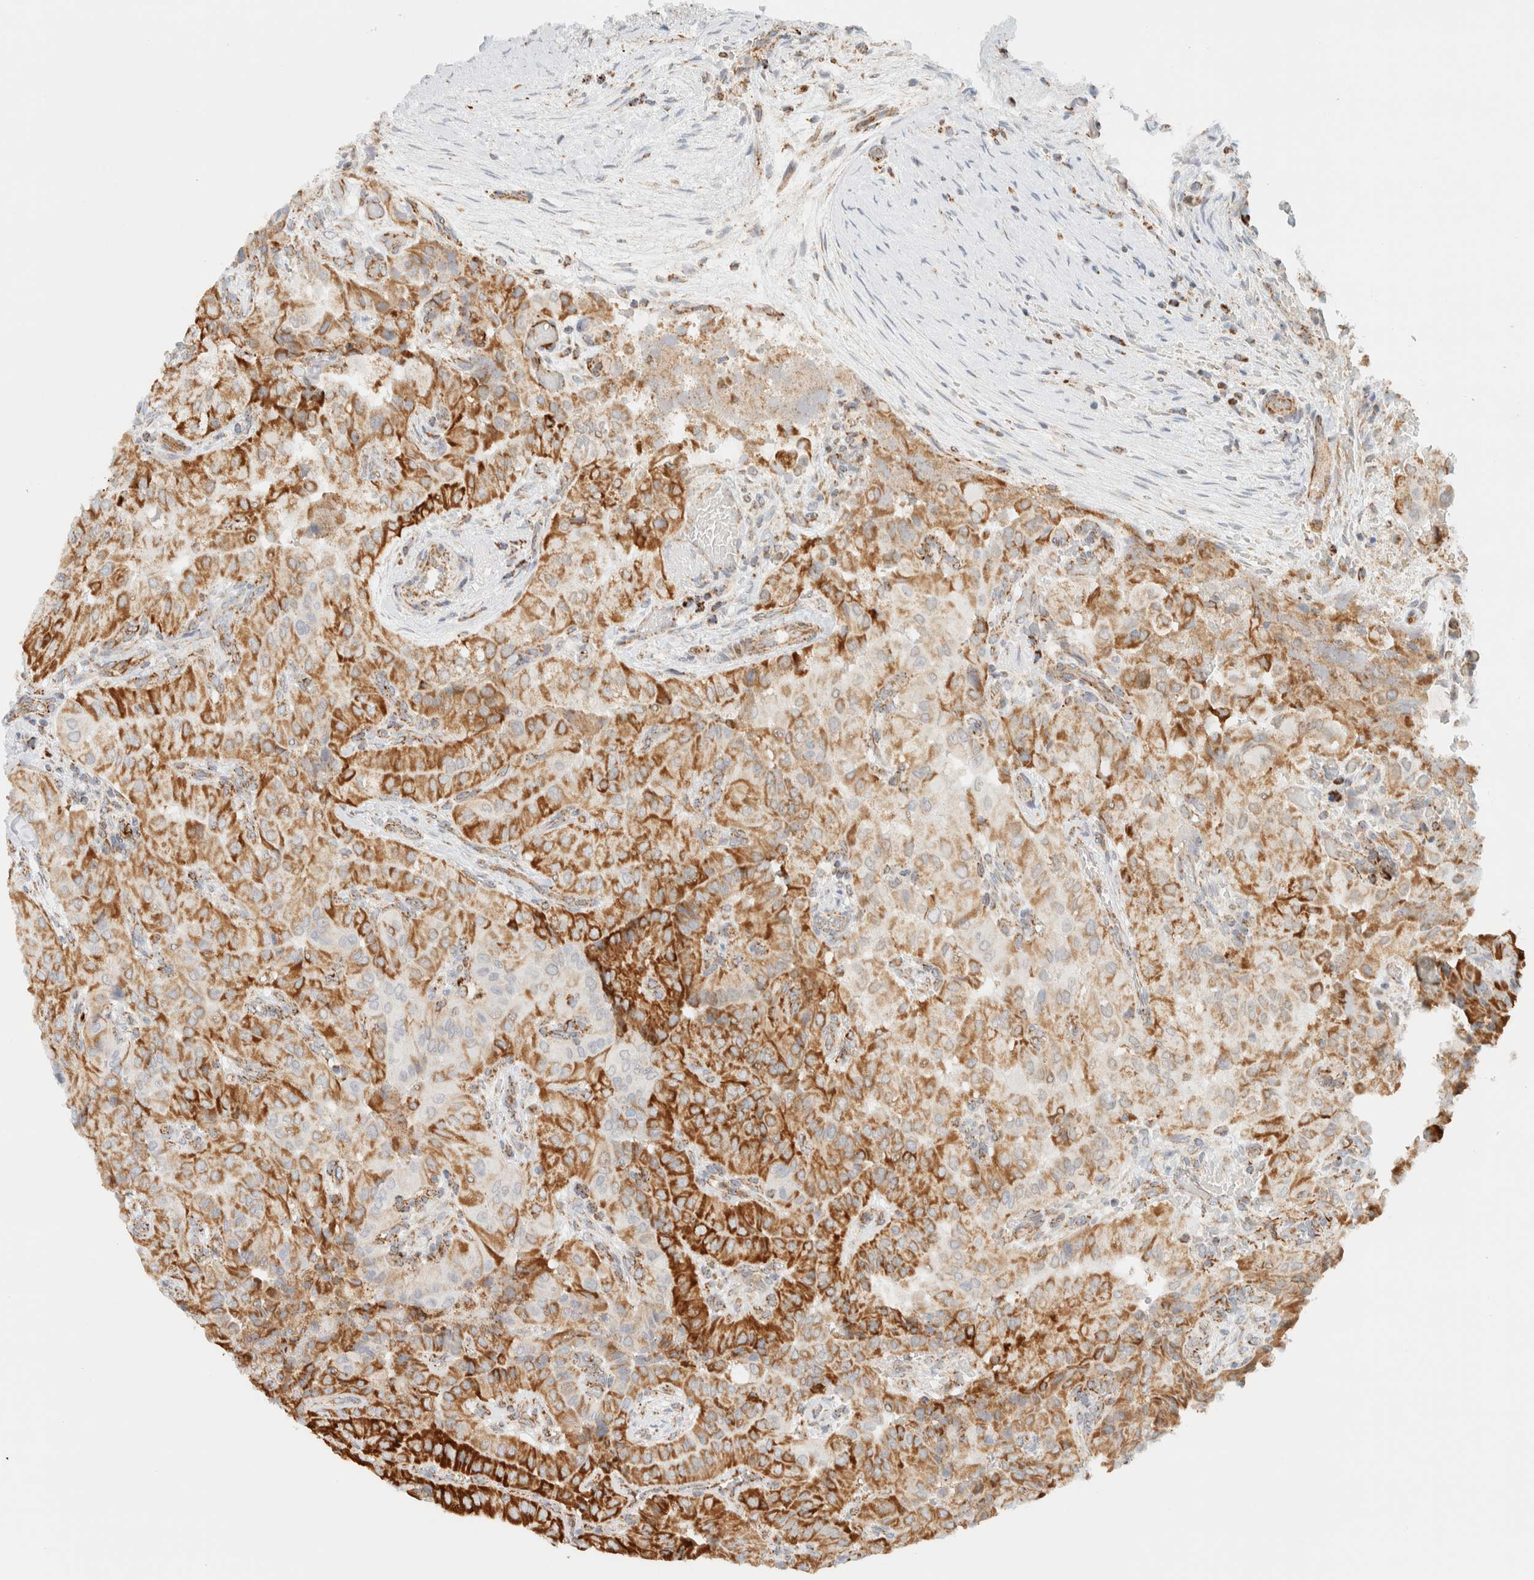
{"staining": {"intensity": "strong", "quantity": ">75%", "location": "cytoplasmic/membranous"}, "tissue": "thyroid cancer", "cell_type": "Tumor cells", "image_type": "cancer", "snomed": [{"axis": "morphology", "description": "Papillary adenocarcinoma, NOS"}, {"axis": "topography", "description": "Thyroid gland"}], "caption": "Protein expression by immunohistochemistry (IHC) reveals strong cytoplasmic/membranous positivity in about >75% of tumor cells in thyroid papillary adenocarcinoma.", "gene": "KIFAP3", "patient": {"sex": "female", "age": 59}}